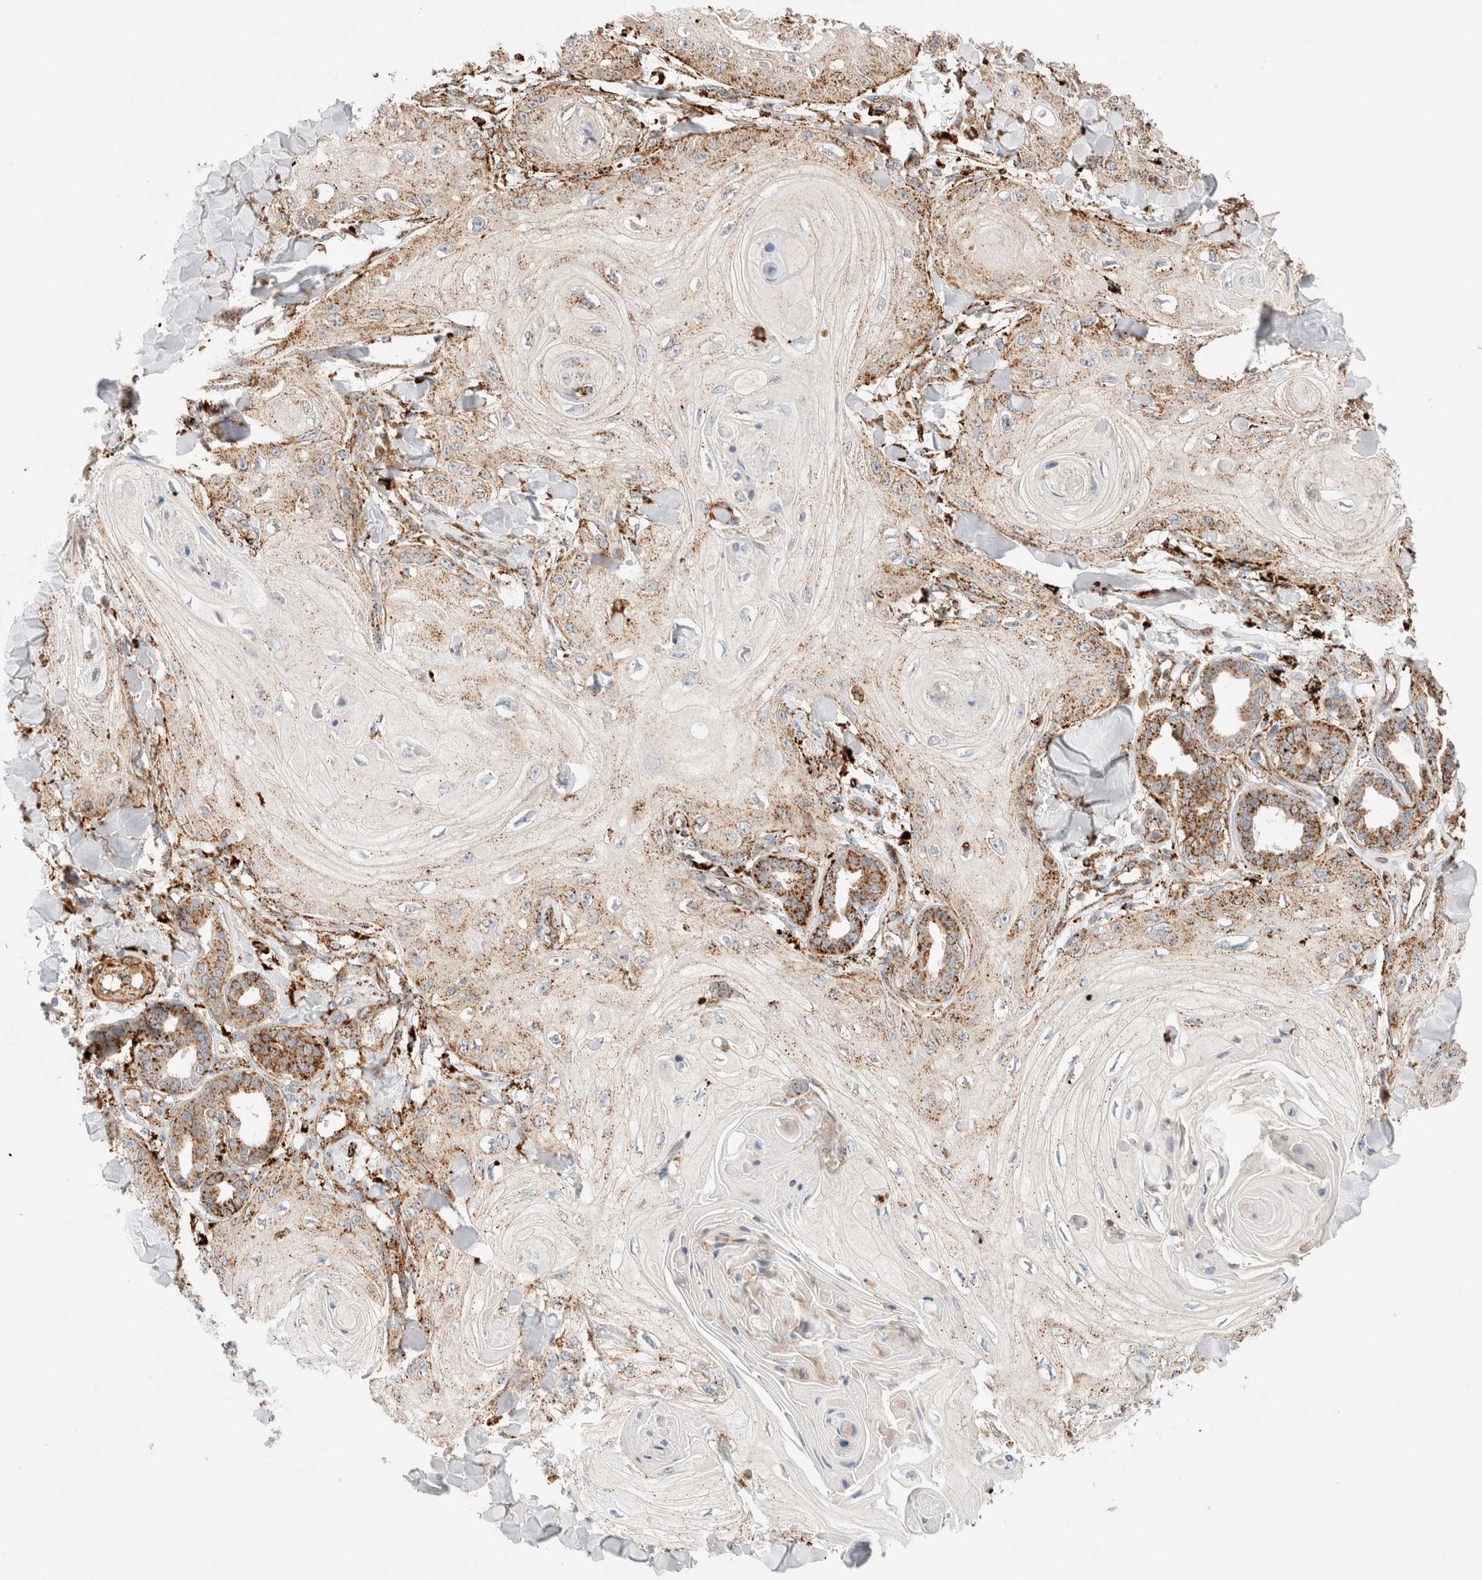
{"staining": {"intensity": "moderate", "quantity": ">75%", "location": "cytoplasmic/membranous"}, "tissue": "skin cancer", "cell_type": "Tumor cells", "image_type": "cancer", "snomed": [{"axis": "morphology", "description": "Squamous cell carcinoma, NOS"}, {"axis": "topography", "description": "Skin"}], "caption": "Squamous cell carcinoma (skin) tissue shows moderate cytoplasmic/membranous expression in approximately >75% of tumor cells Ihc stains the protein in brown and the nuclei are stained blue.", "gene": "RABEPK", "patient": {"sex": "male", "age": 74}}